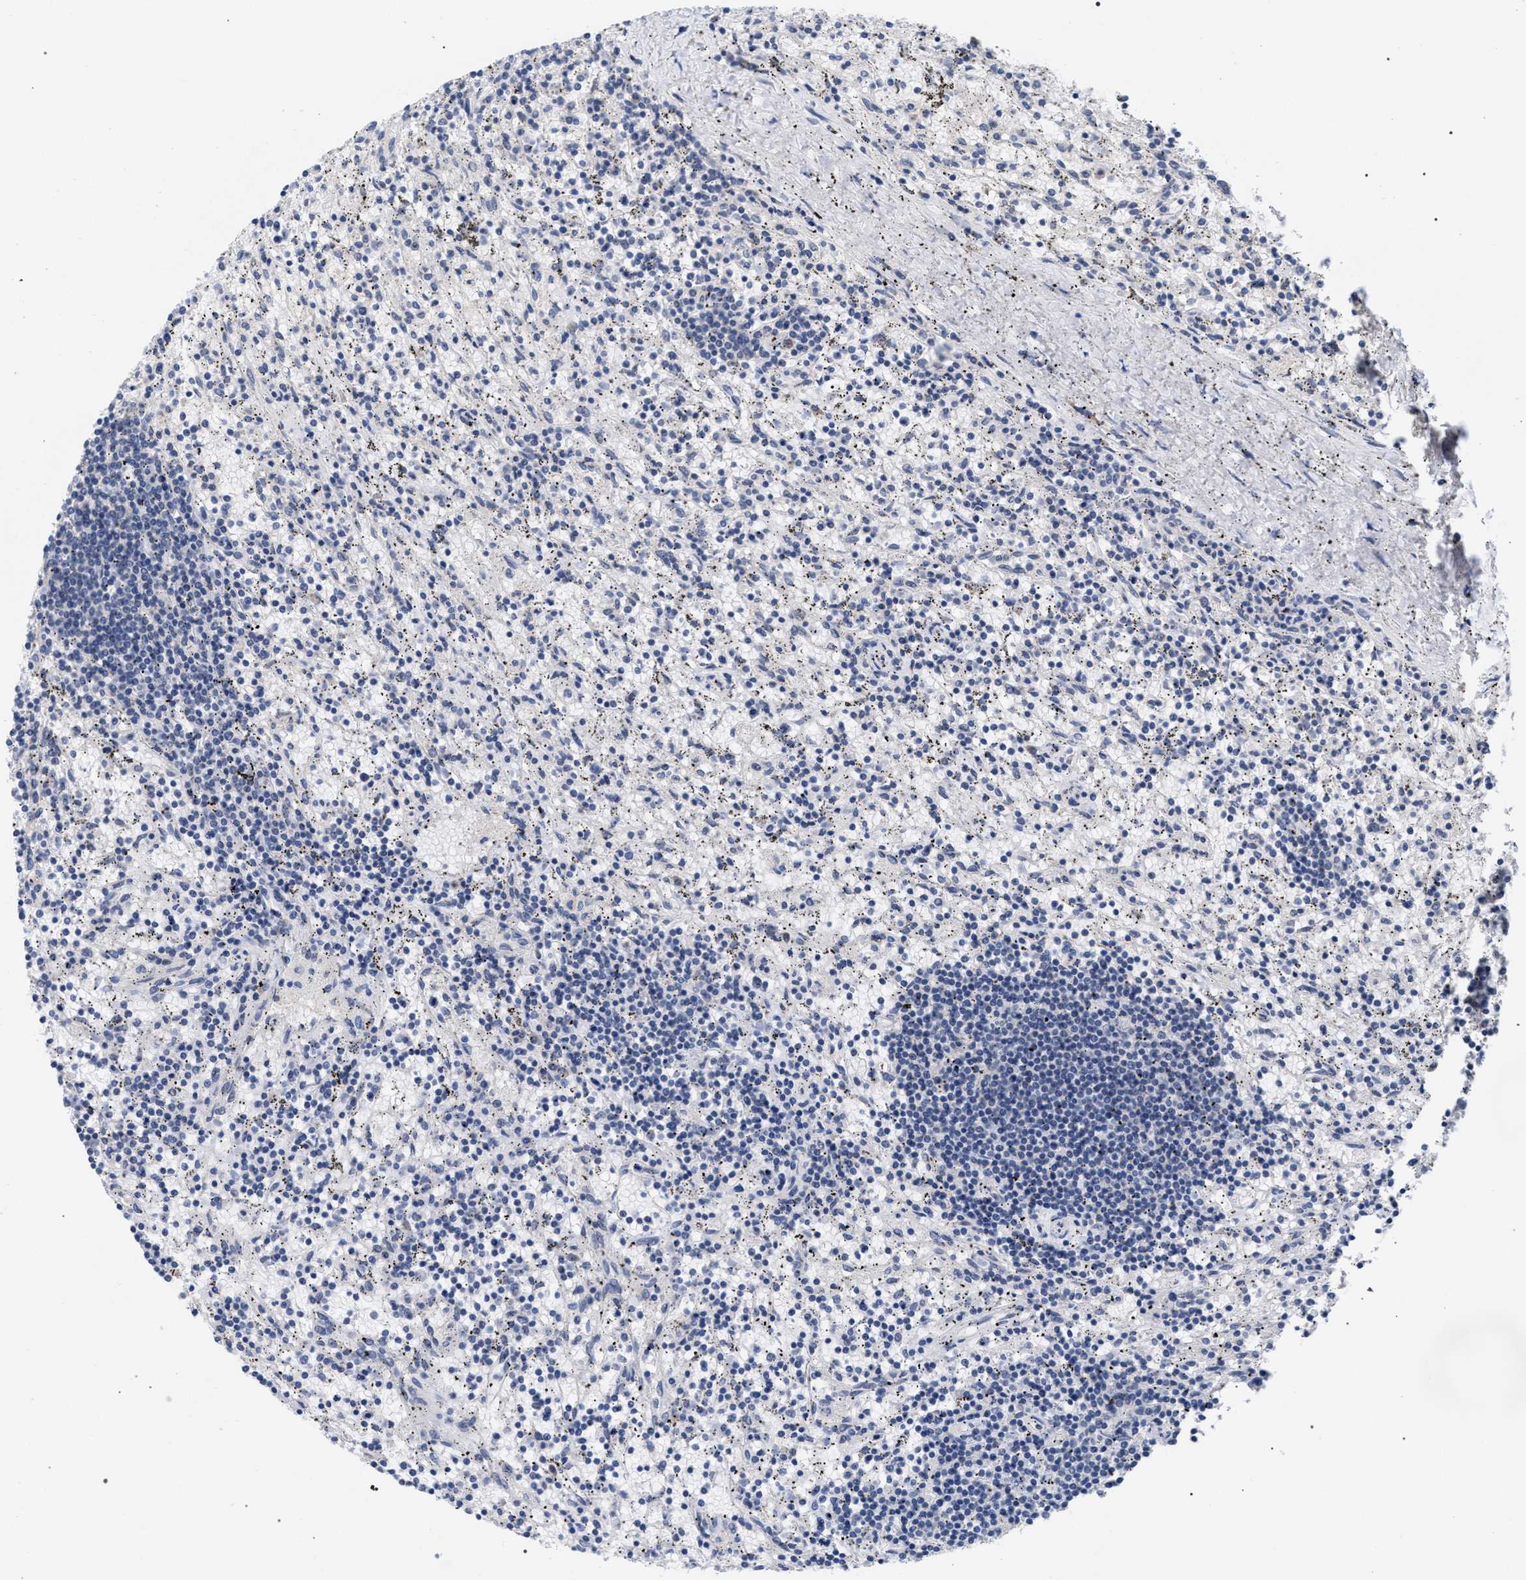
{"staining": {"intensity": "negative", "quantity": "none", "location": "none"}, "tissue": "lymphoma", "cell_type": "Tumor cells", "image_type": "cancer", "snomed": [{"axis": "morphology", "description": "Malignant lymphoma, non-Hodgkin's type, Low grade"}, {"axis": "topography", "description": "Spleen"}], "caption": "Protein analysis of lymphoma exhibits no significant staining in tumor cells.", "gene": "GOLGA2", "patient": {"sex": "male", "age": 76}}